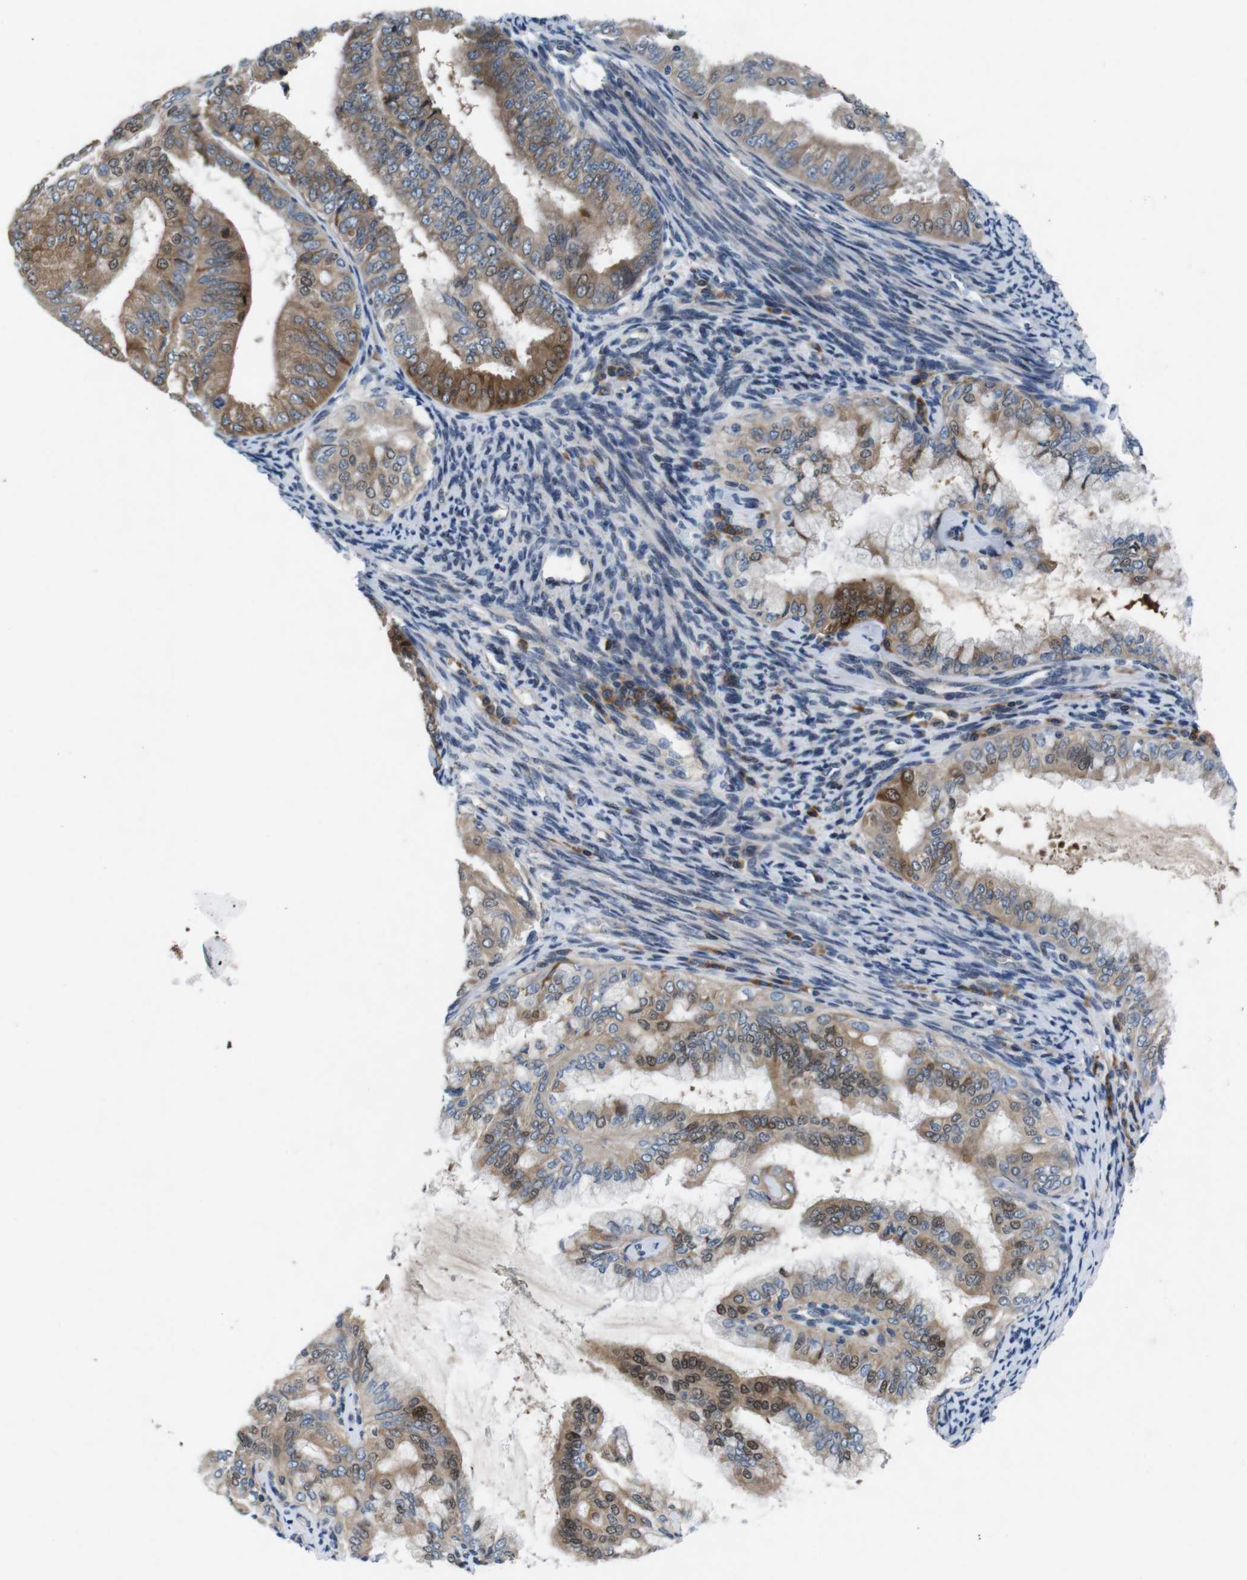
{"staining": {"intensity": "moderate", "quantity": ">75%", "location": "cytoplasmic/membranous"}, "tissue": "endometrial cancer", "cell_type": "Tumor cells", "image_type": "cancer", "snomed": [{"axis": "morphology", "description": "Adenocarcinoma, NOS"}, {"axis": "topography", "description": "Endometrium"}], "caption": "A photomicrograph of endometrial cancer (adenocarcinoma) stained for a protein reveals moderate cytoplasmic/membranous brown staining in tumor cells. Nuclei are stained in blue.", "gene": "JAK1", "patient": {"sex": "female", "age": 63}}